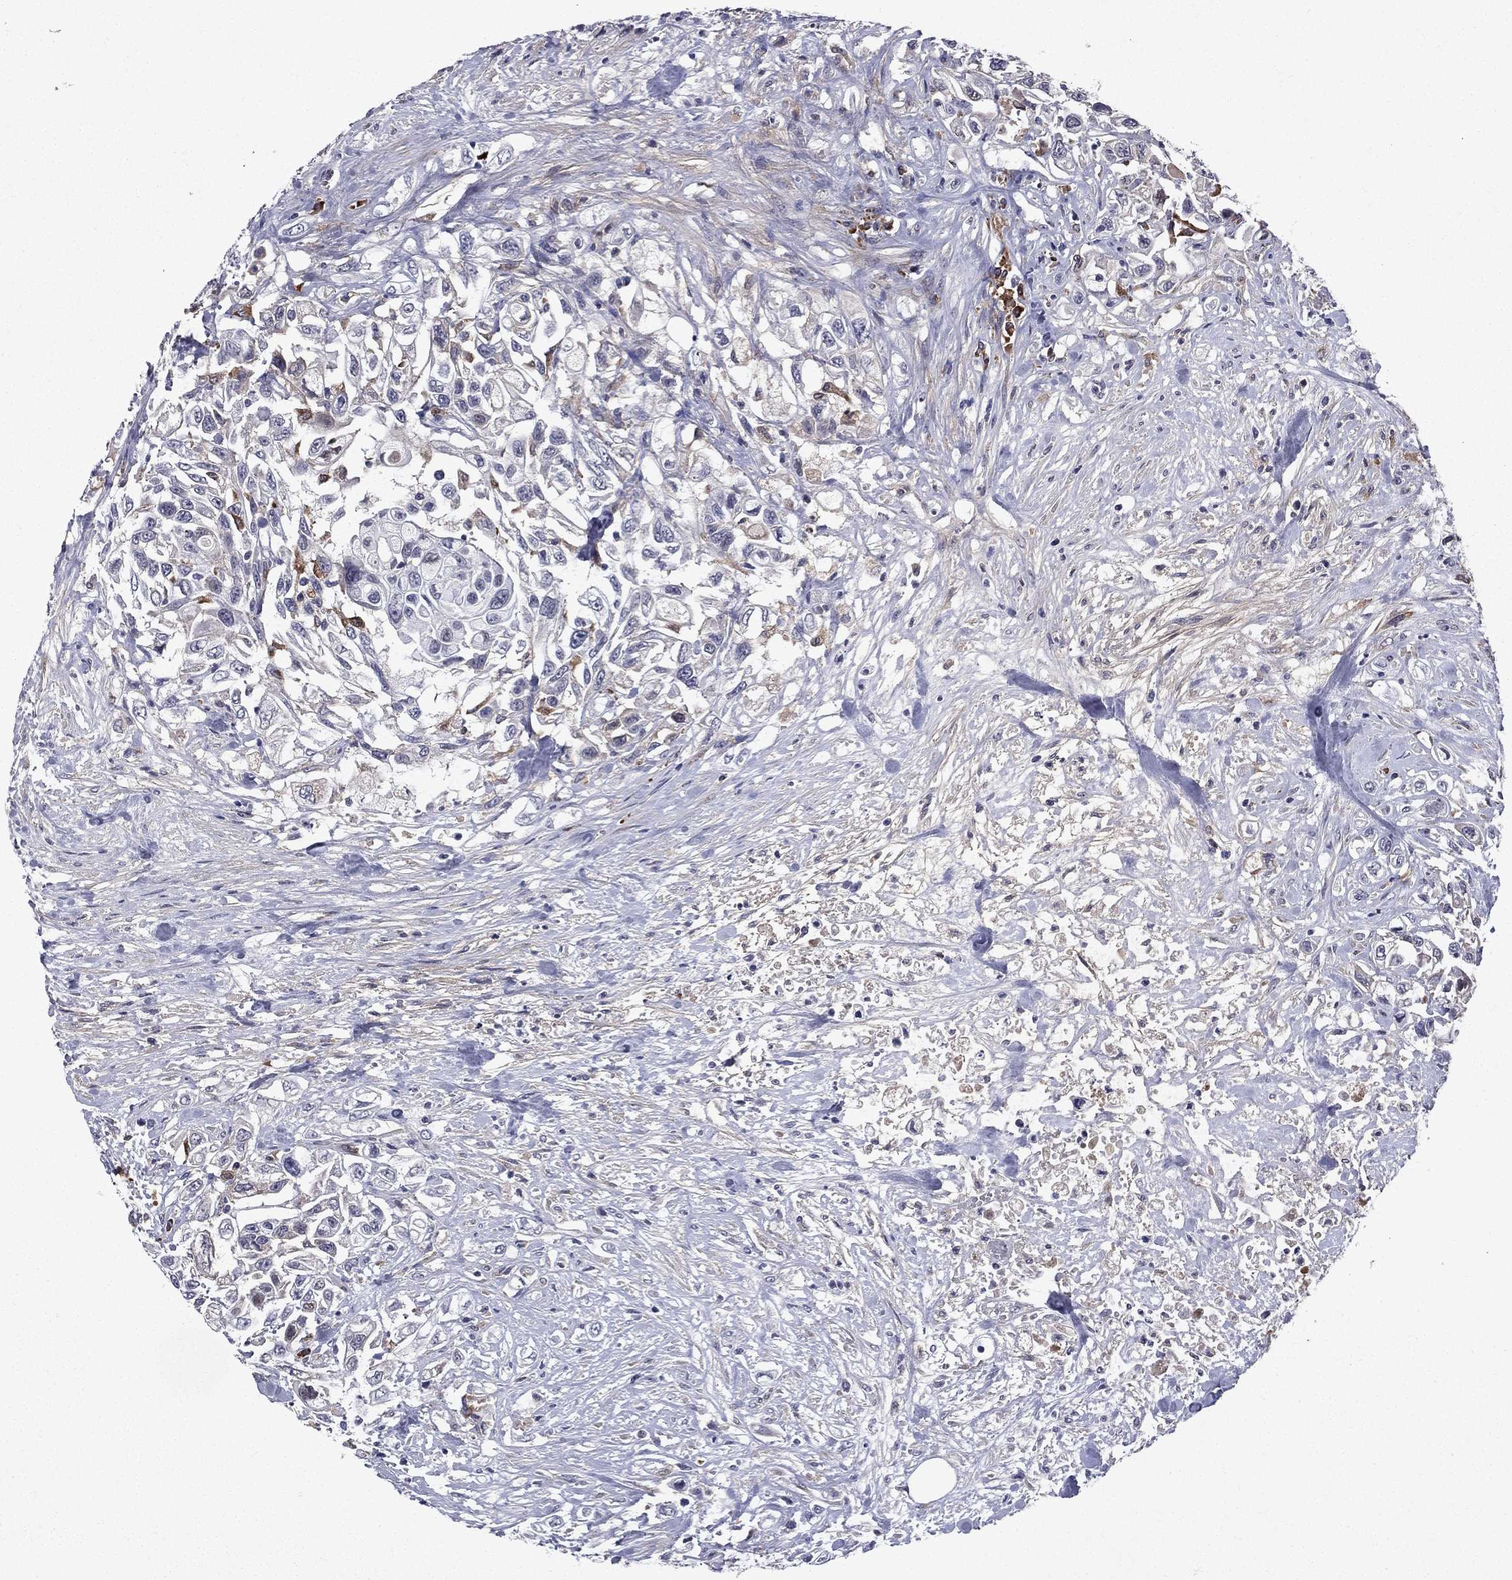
{"staining": {"intensity": "negative", "quantity": "none", "location": "none"}, "tissue": "urothelial cancer", "cell_type": "Tumor cells", "image_type": "cancer", "snomed": [{"axis": "morphology", "description": "Urothelial carcinoma, High grade"}, {"axis": "topography", "description": "Urinary bladder"}], "caption": "Immunohistochemistry image of high-grade urothelial carcinoma stained for a protein (brown), which reveals no positivity in tumor cells.", "gene": "ECM1", "patient": {"sex": "female", "age": 56}}